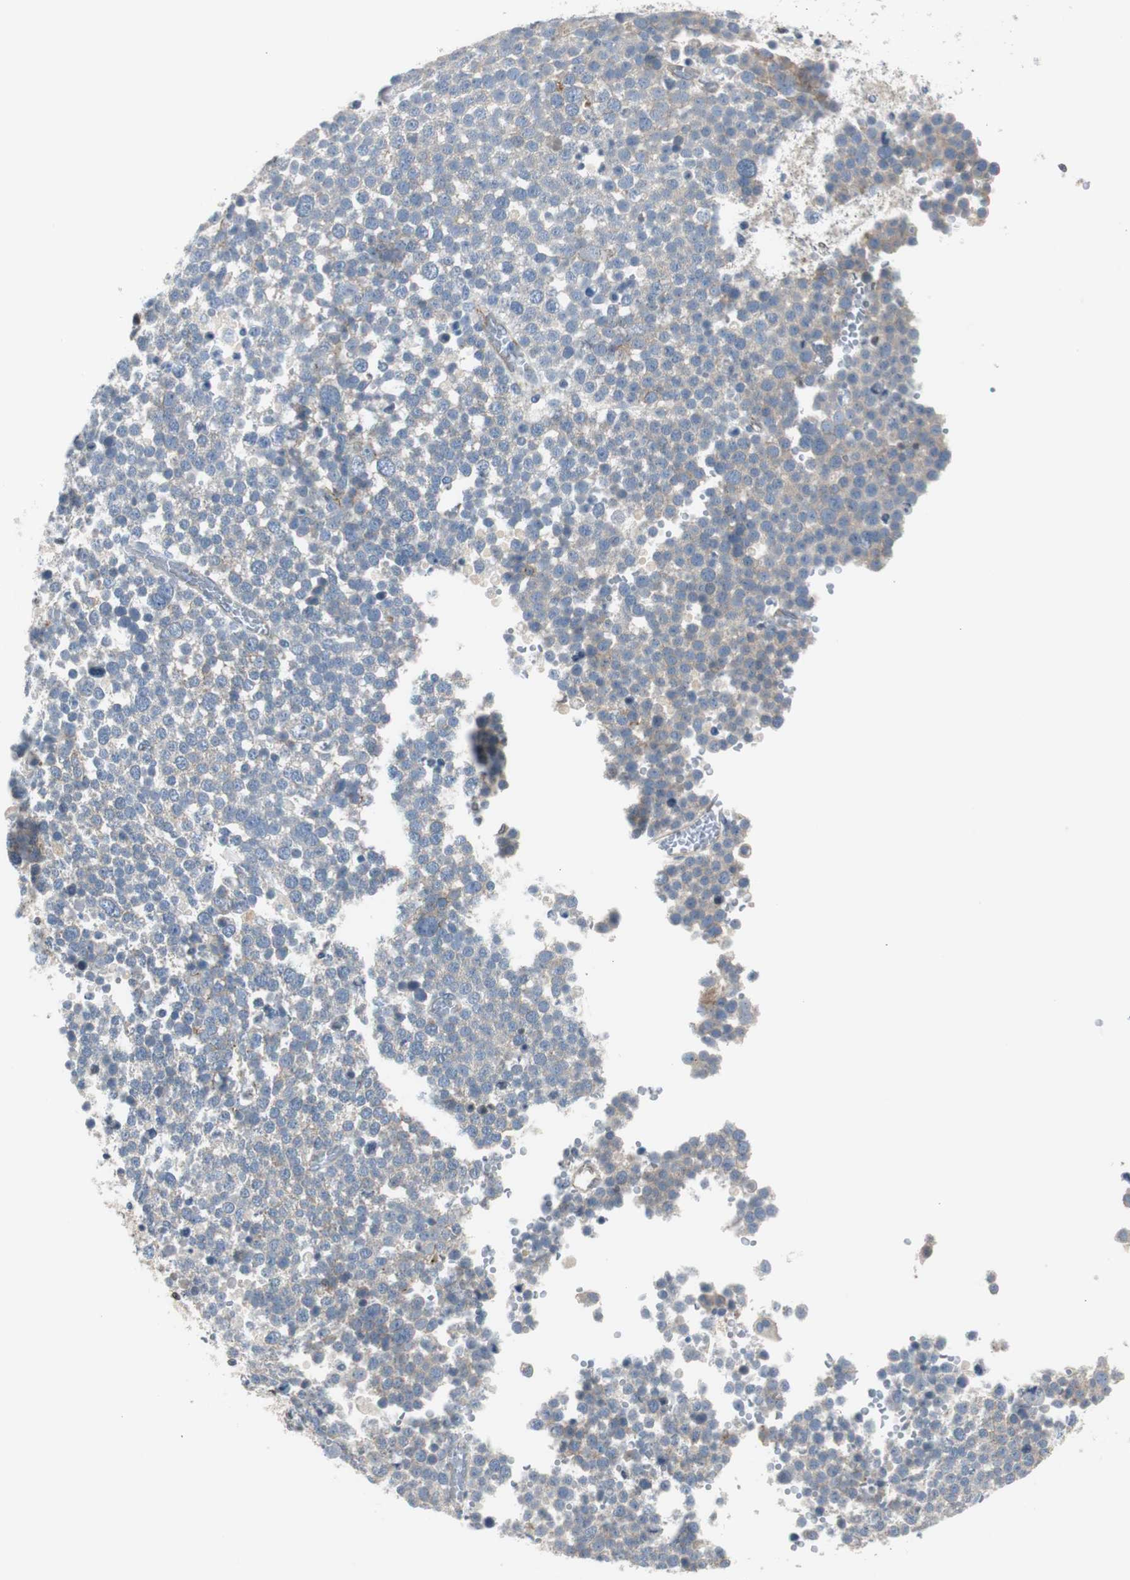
{"staining": {"intensity": "moderate", "quantity": ">75%", "location": "cytoplasmic/membranous"}, "tissue": "testis cancer", "cell_type": "Tumor cells", "image_type": "cancer", "snomed": [{"axis": "morphology", "description": "Seminoma, NOS"}, {"axis": "topography", "description": "Testis"}], "caption": "Tumor cells display medium levels of moderate cytoplasmic/membranous expression in approximately >75% of cells in seminoma (testis).", "gene": "STXBP4", "patient": {"sex": "male", "age": 71}}